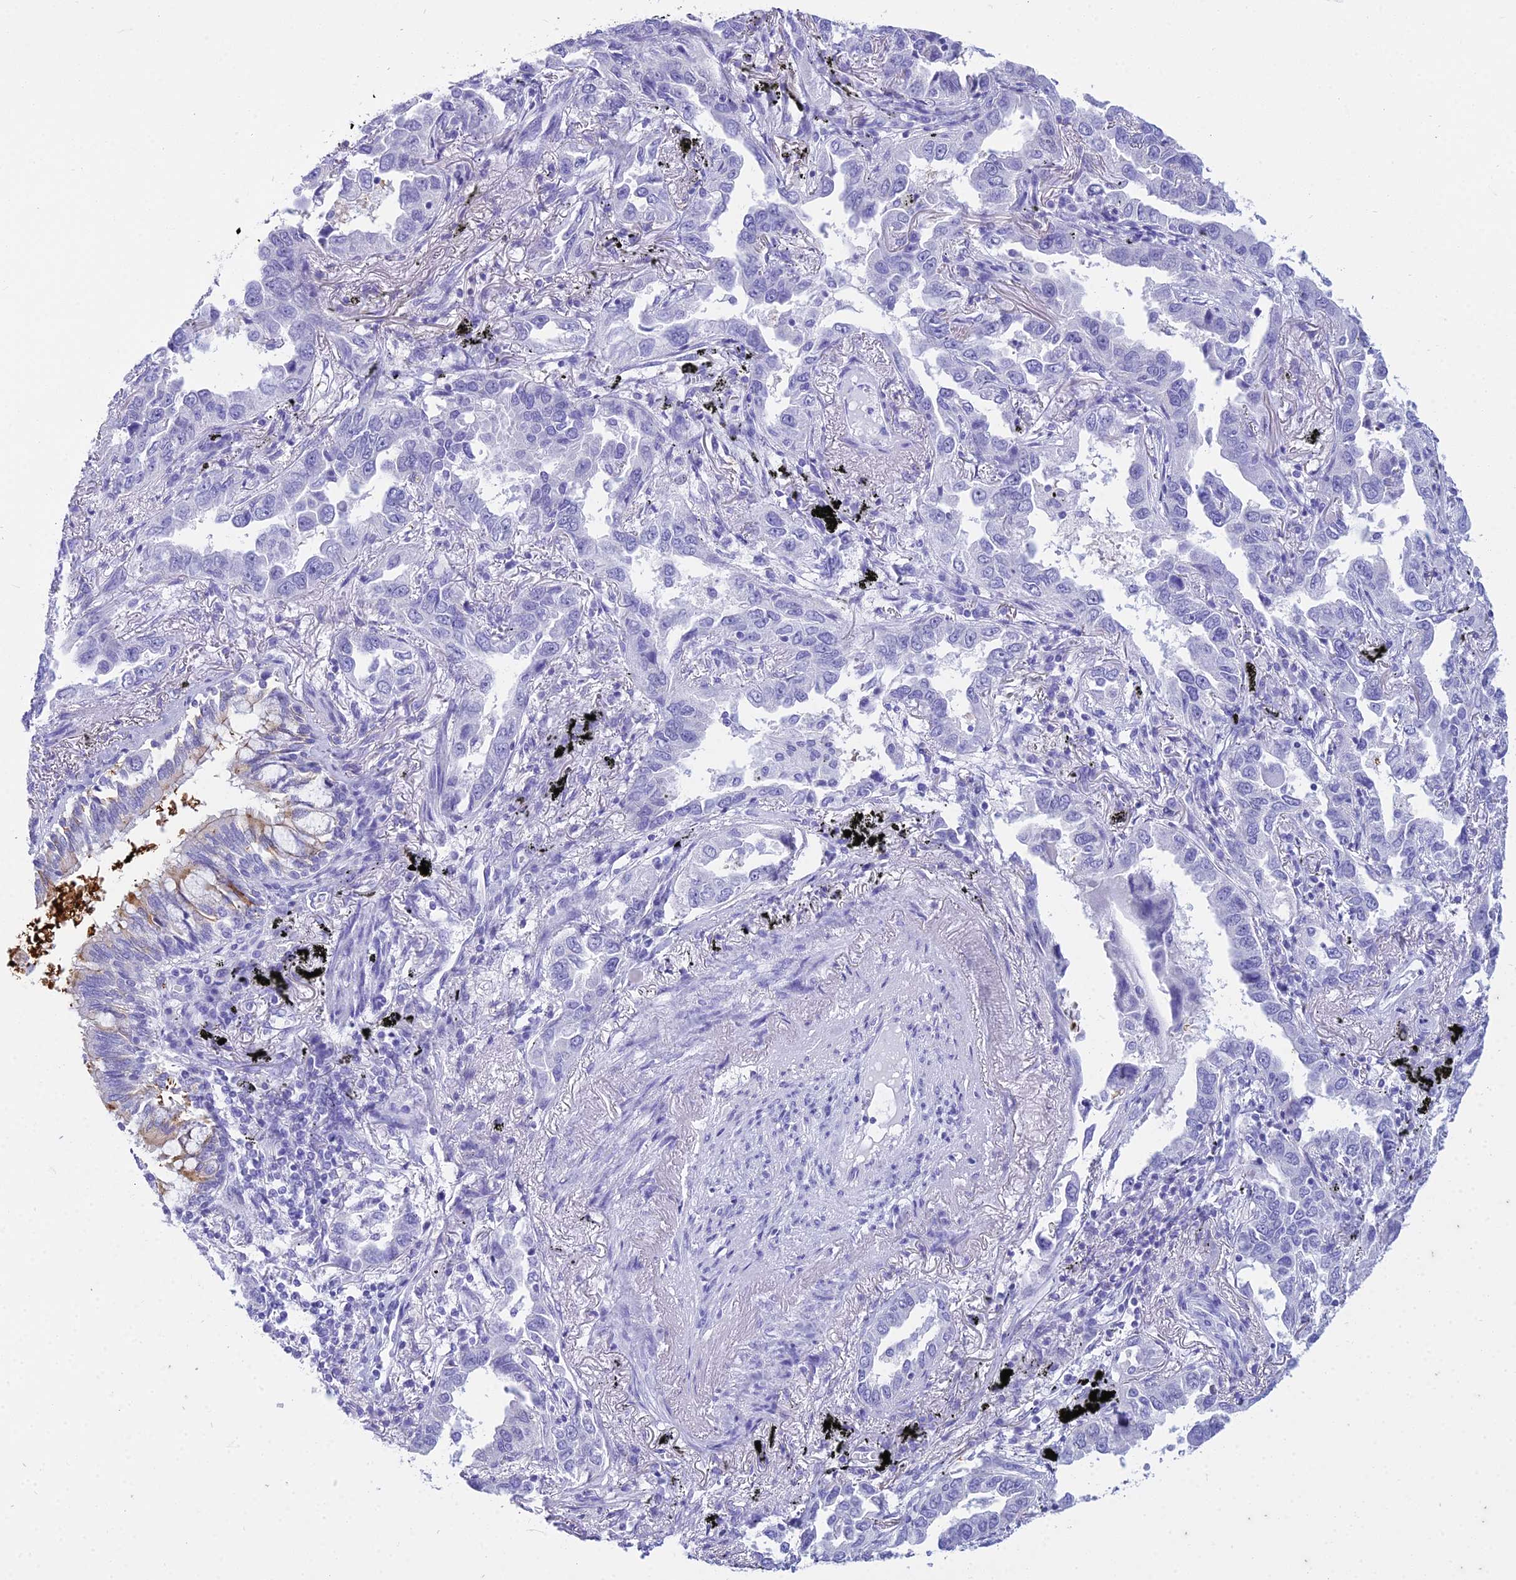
{"staining": {"intensity": "negative", "quantity": "none", "location": "none"}, "tissue": "lung cancer", "cell_type": "Tumor cells", "image_type": "cancer", "snomed": [{"axis": "morphology", "description": "Adenocarcinoma, NOS"}, {"axis": "topography", "description": "Lung"}], "caption": "Lung cancer (adenocarcinoma) stained for a protein using immunohistochemistry (IHC) displays no staining tumor cells.", "gene": "ZNF442", "patient": {"sex": "male", "age": 67}}